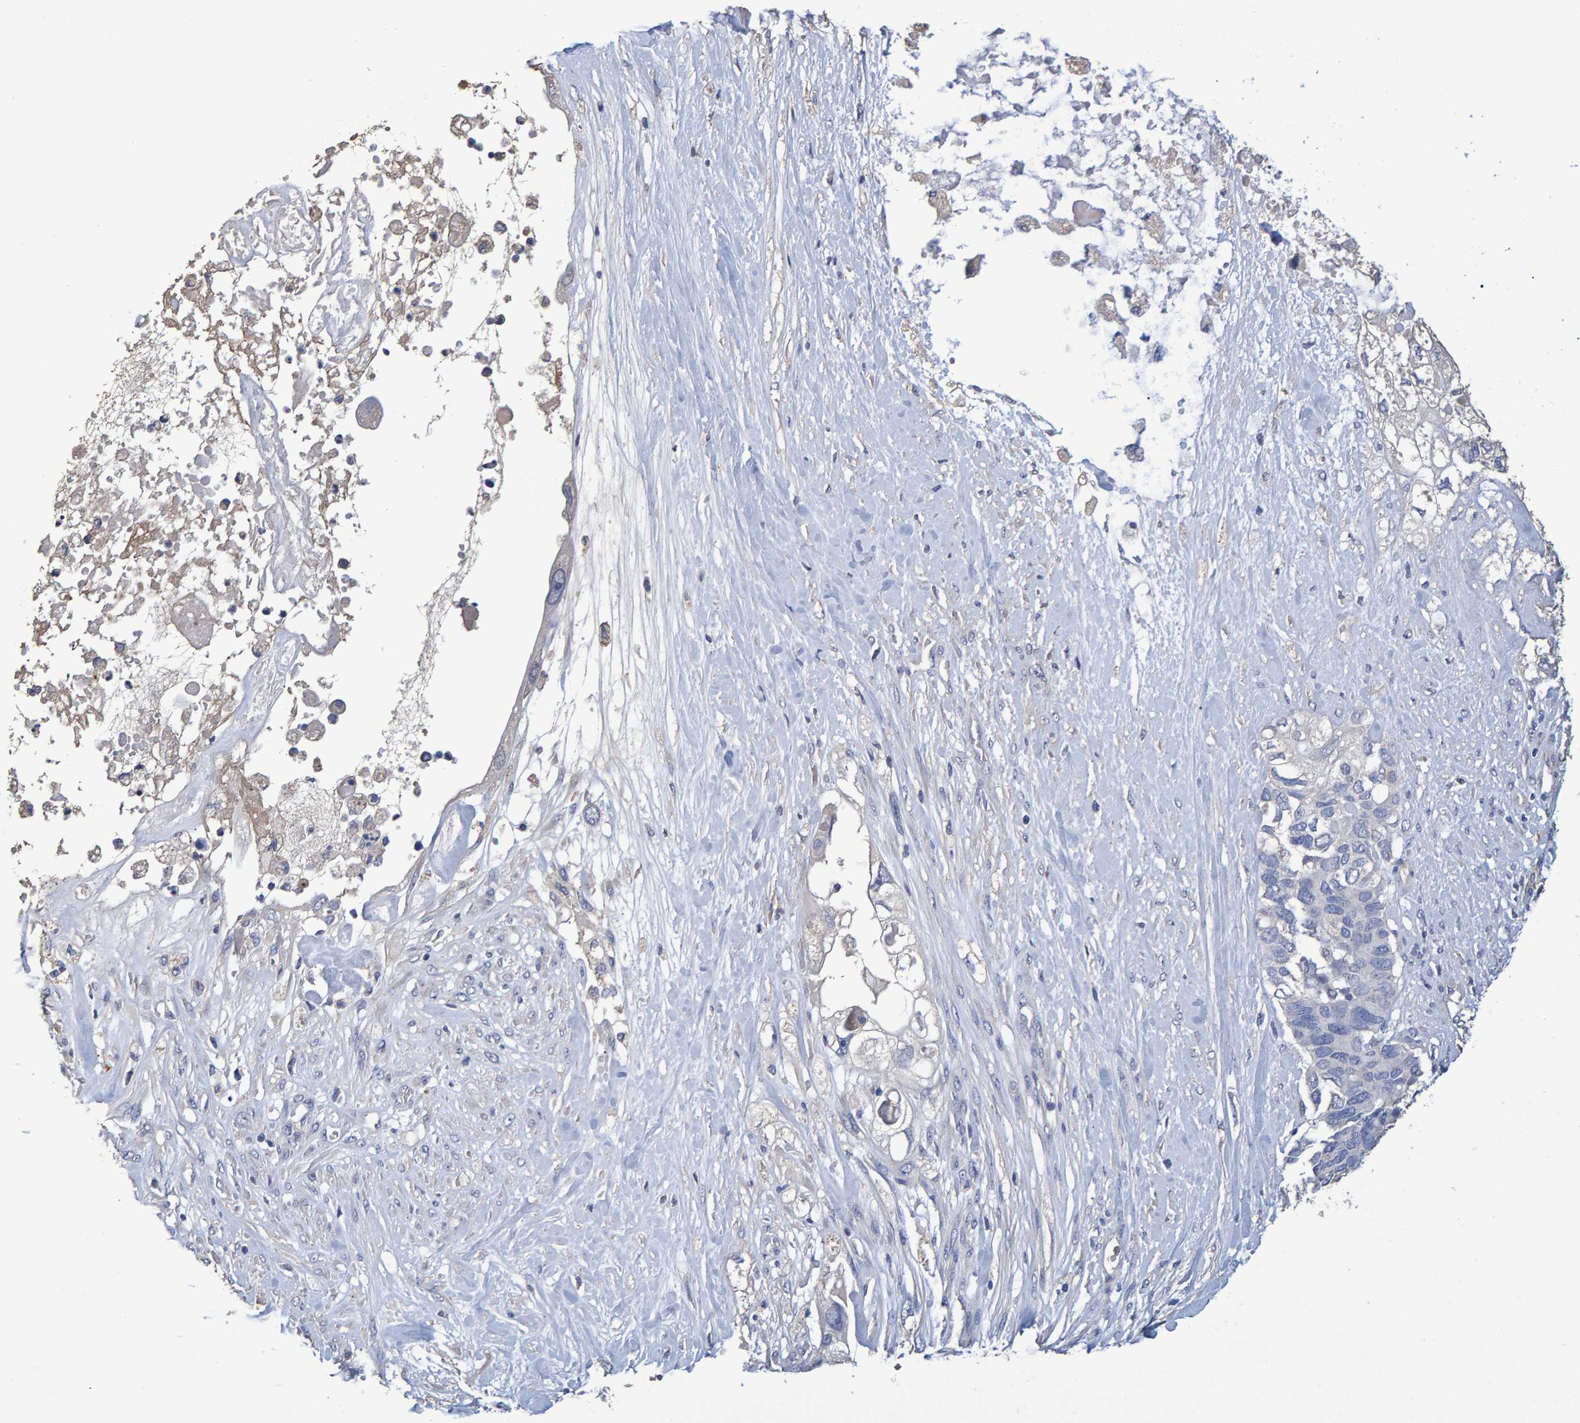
{"staining": {"intensity": "negative", "quantity": "none", "location": "none"}, "tissue": "pancreatic cancer", "cell_type": "Tumor cells", "image_type": "cancer", "snomed": [{"axis": "morphology", "description": "Adenocarcinoma, NOS"}, {"axis": "topography", "description": "Pancreas"}], "caption": "Image shows no protein expression in tumor cells of adenocarcinoma (pancreatic) tissue.", "gene": "HEMGN", "patient": {"sex": "female", "age": 56}}